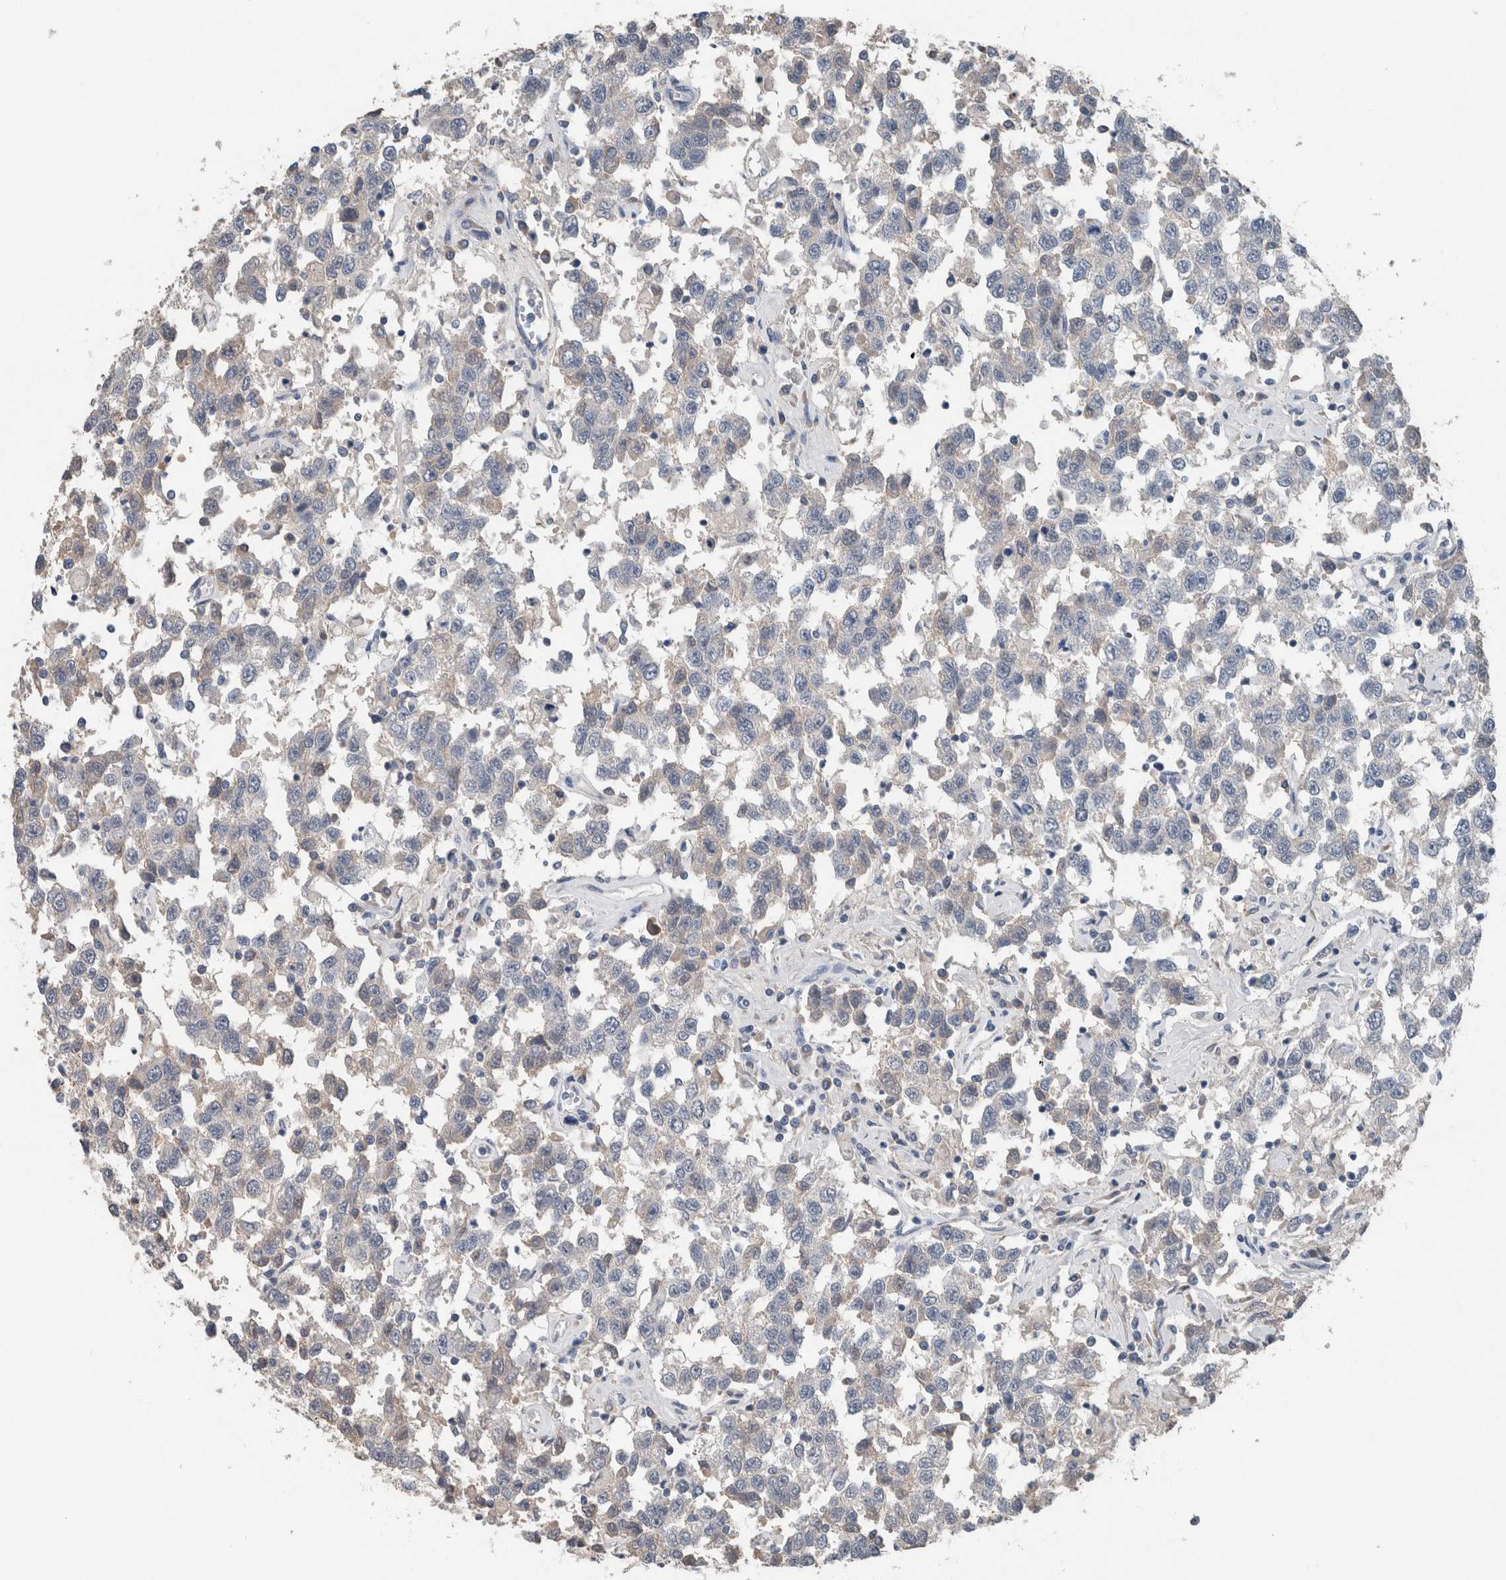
{"staining": {"intensity": "negative", "quantity": "none", "location": "none"}, "tissue": "testis cancer", "cell_type": "Tumor cells", "image_type": "cancer", "snomed": [{"axis": "morphology", "description": "Seminoma, NOS"}, {"axis": "topography", "description": "Testis"}], "caption": "Human seminoma (testis) stained for a protein using immunohistochemistry (IHC) shows no expression in tumor cells.", "gene": "CRNN", "patient": {"sex": "male", "age": 41}}